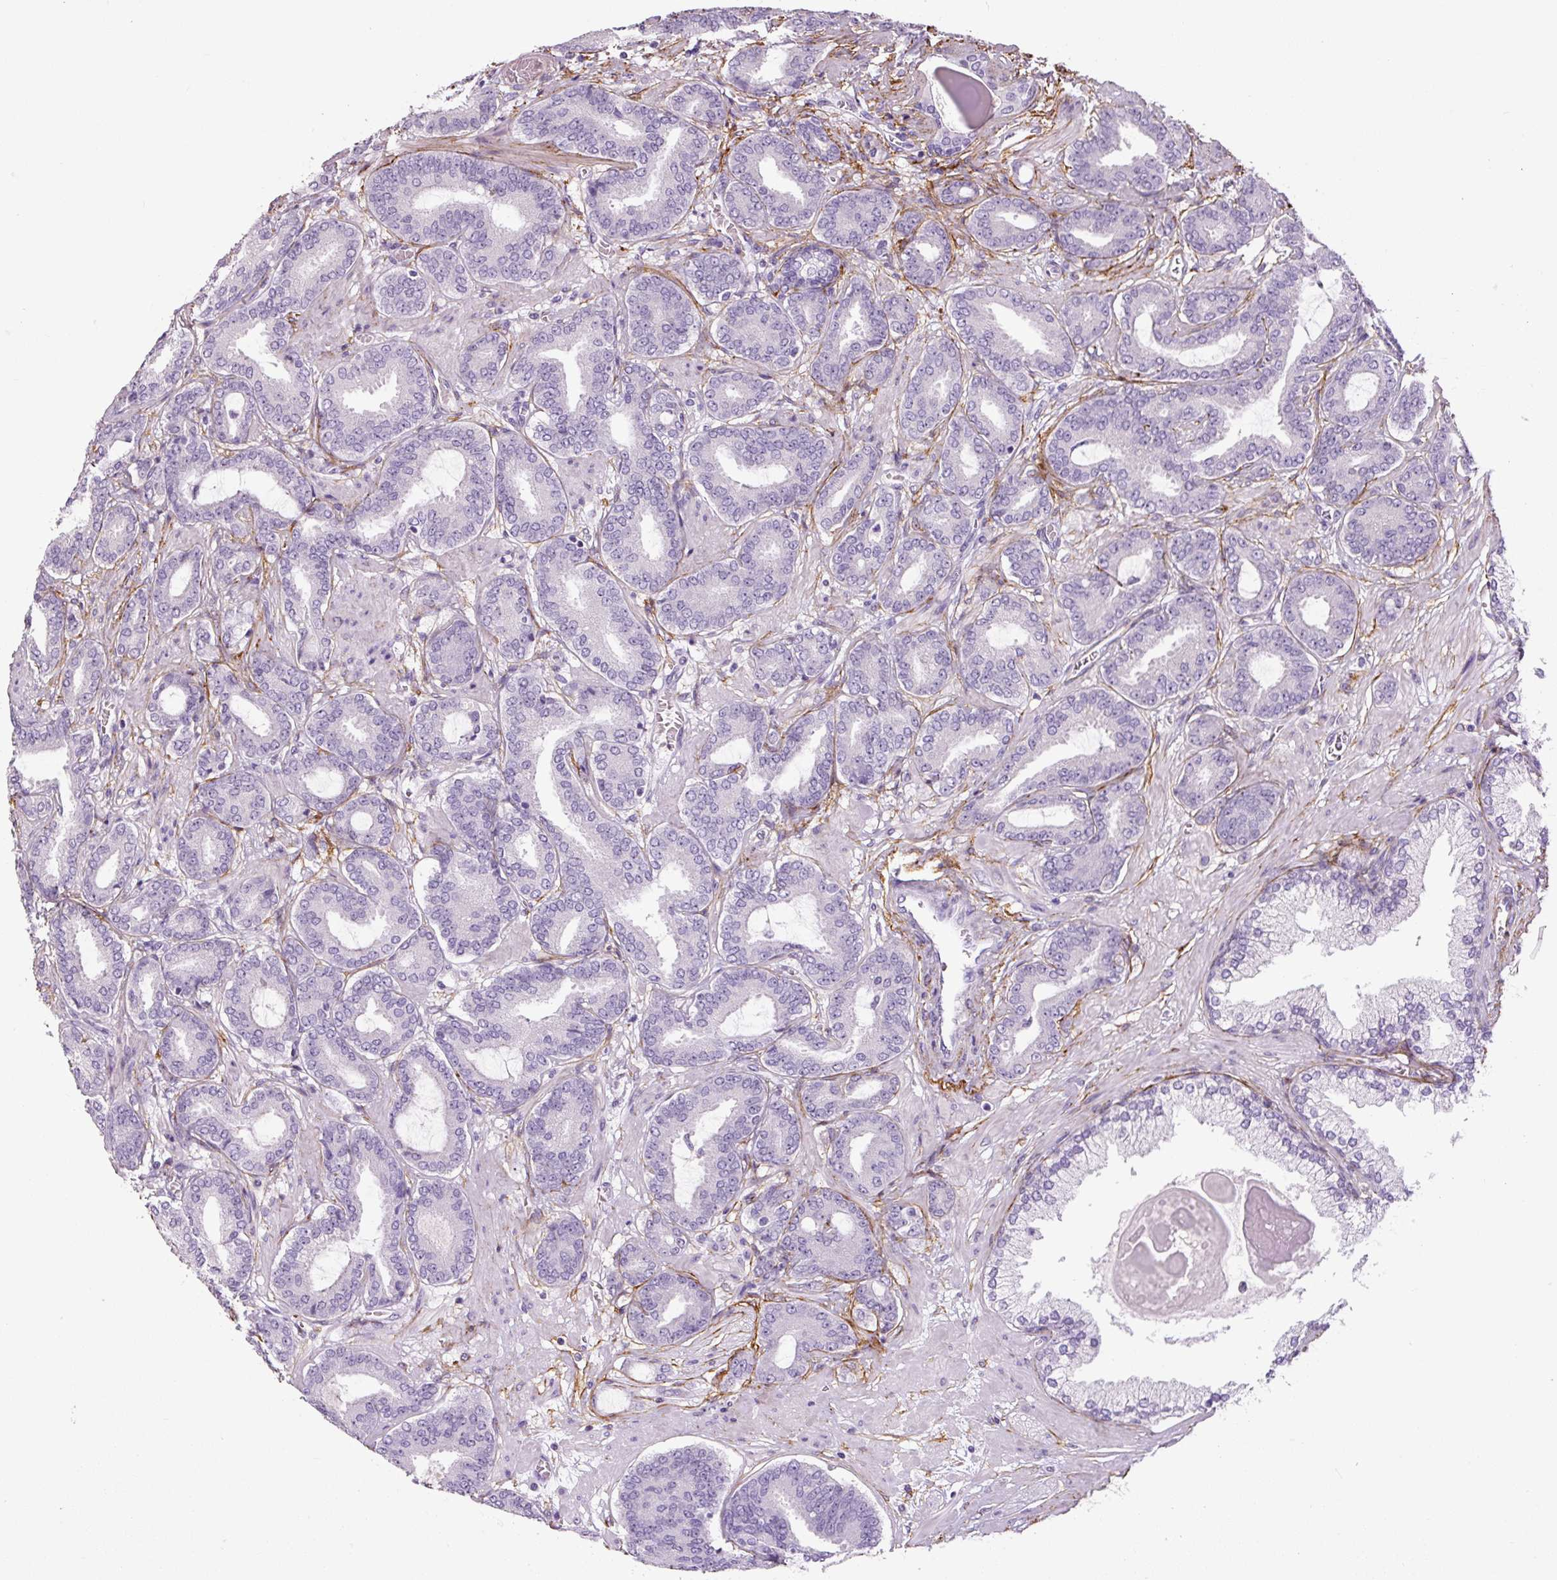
{"staining": {"intensity": "negative", "quantity": "none", "location": "none"}, "tissue": "prostate cancer", "cell_type": "Tumor cells", "image_type": "cancer", "snomed": [{"axis": "morphology", "description": "Adenocarcinoma, Low grade"}, {"axis": "topography", "description": "Prostate and seminal vesicle, NOS"}], "caption": "Immunohistochemistry histopathology image of prostate cancer stained for a protein (brown), which displays no expression in tumor cells.", "gene": "FBN1", "patient": {"sex": "male", "age": 61}}